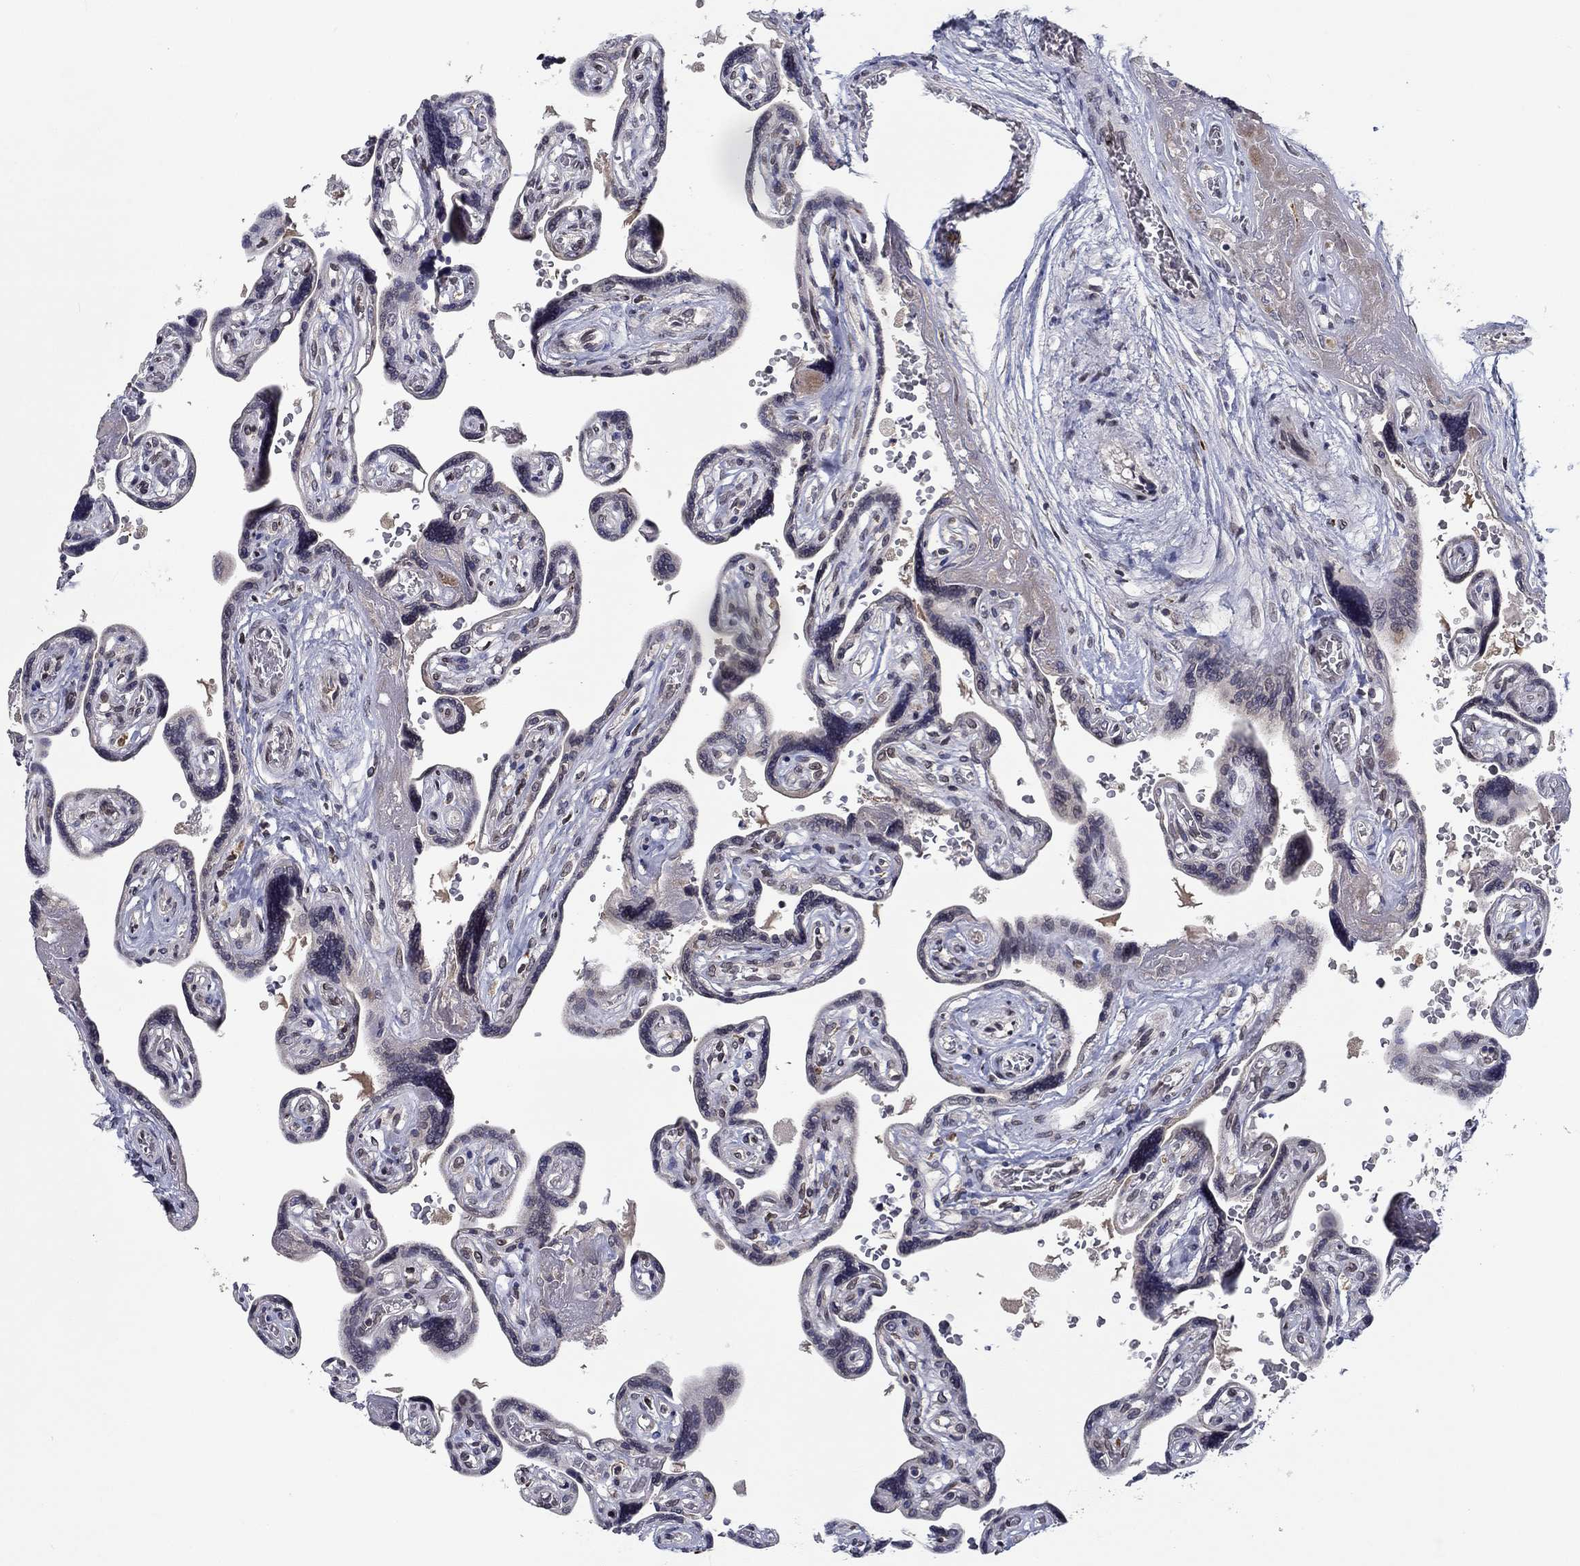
{"staining": {"intensity": "negative", "quantity": "none", "location": "none"}, "tissue": "placenta", "cell_type": "Decidual cells", "image_type": "normal", "snomed": [{"axis": "morphology", "description": "Normal tissue, NOS"}, {"axis": "topography", "description": "Placenta"}], "caption": "DAB immunohistochemical staining of benign human placenta displays no significant positivity in decidual cells.", "gene": "CETN3", "patient": {"sex": "female", "age": 32}}